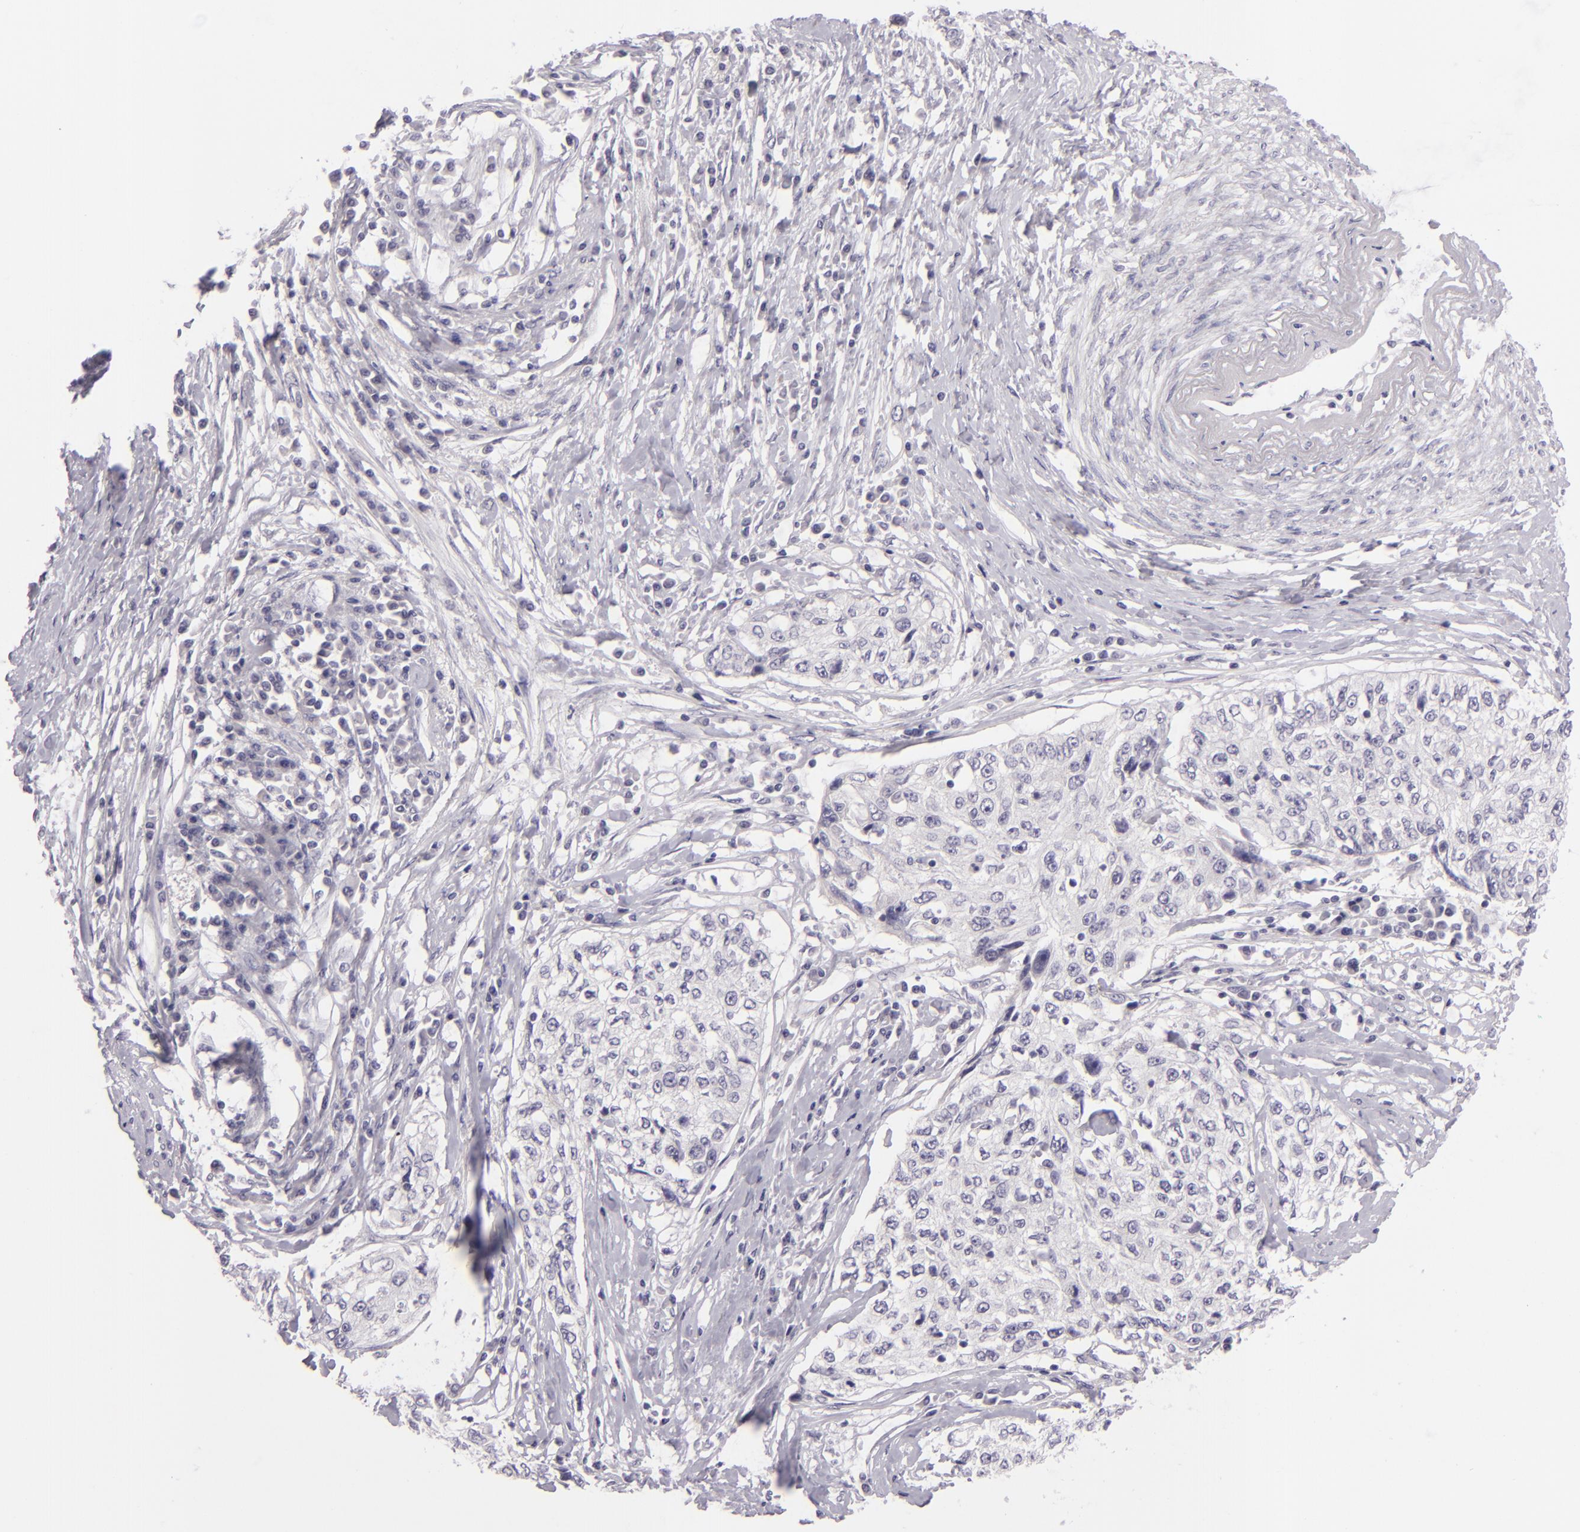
{"staining": {"intensity": "negative", "quantity": "none", "location": "none"}, "tissue": "cervical cancer", "cell_type": "Tumor cells", "image_type": "cancer", "snomed": [{"axis": "morphology", "description": "Squamous cell carcinoma, NOS"}, {"axis": "topography", "description": "Cervix"}], "caption": "This is a micrograph of immunohistochemistry (IHC) staining of squamous cell carcinoma (cervical), which shows no positivity in tumor cells.", "gene": "EGFL6", "patient": {"sex": "female", "age": 57}}